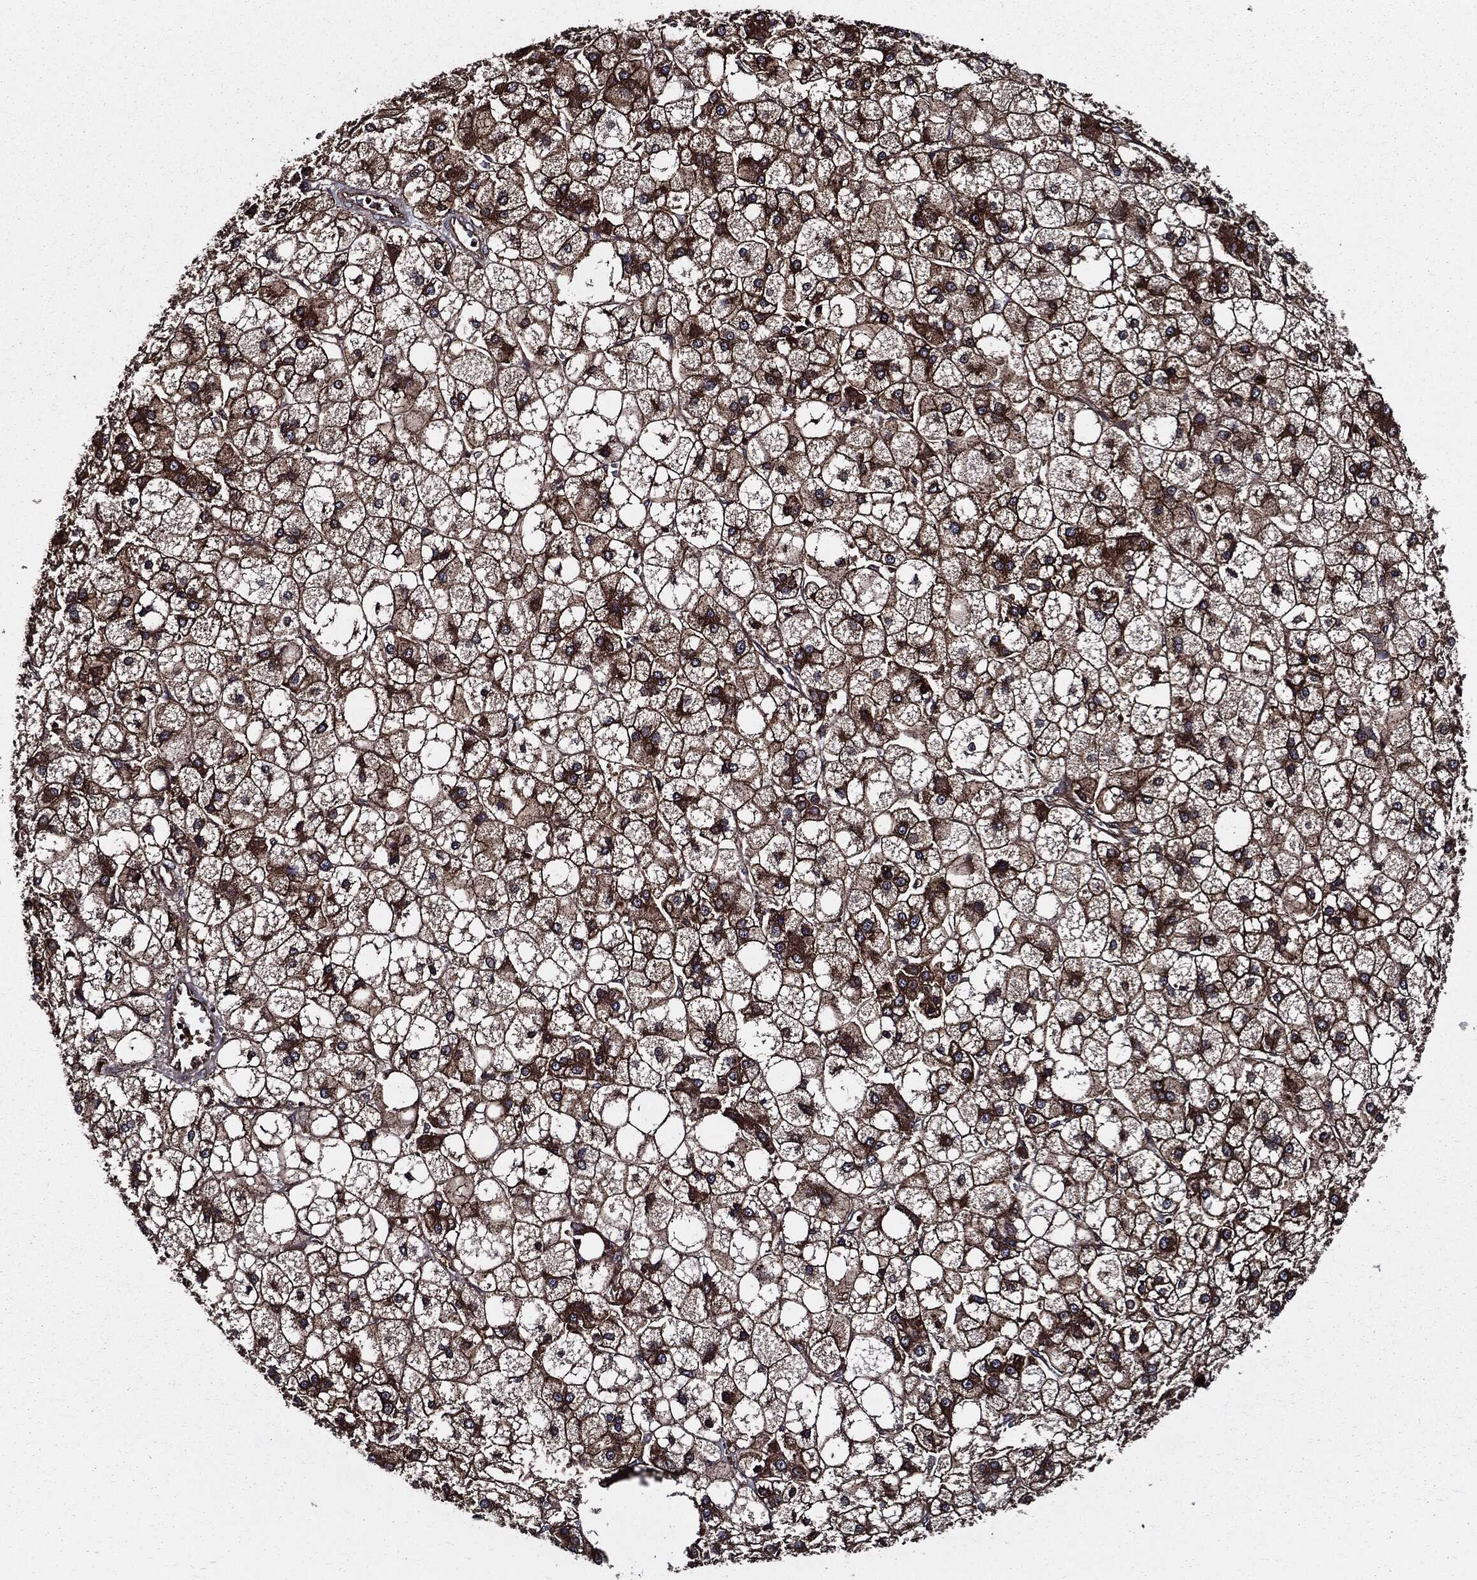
{"staining": {"intensity": "strong", "quantity": ">75%", "location": "cytoplasmic/membranous"}, "tissue": "liver cancer", "cell_type": "Tumor cells", "image_type": "cancer", "snomed": [{"axis": "morphology", "description": "Carcinoma, Hepatocellular, NOS"}, {"axis": "topography", "description": "Liver"}], "caption": "High-power microscopy captured an immunohistochemistry (IHC) image of liver cancer, revealing strong cytoplasmic/membranous expression in about >75% of tumor cells. Using DAB (brown) and hematoxylin (blue) stains, captured at high magnification using brightfield microscopy.", "gene": "PDCD6IP", "patient": {"sex": "male", "age": 73}}